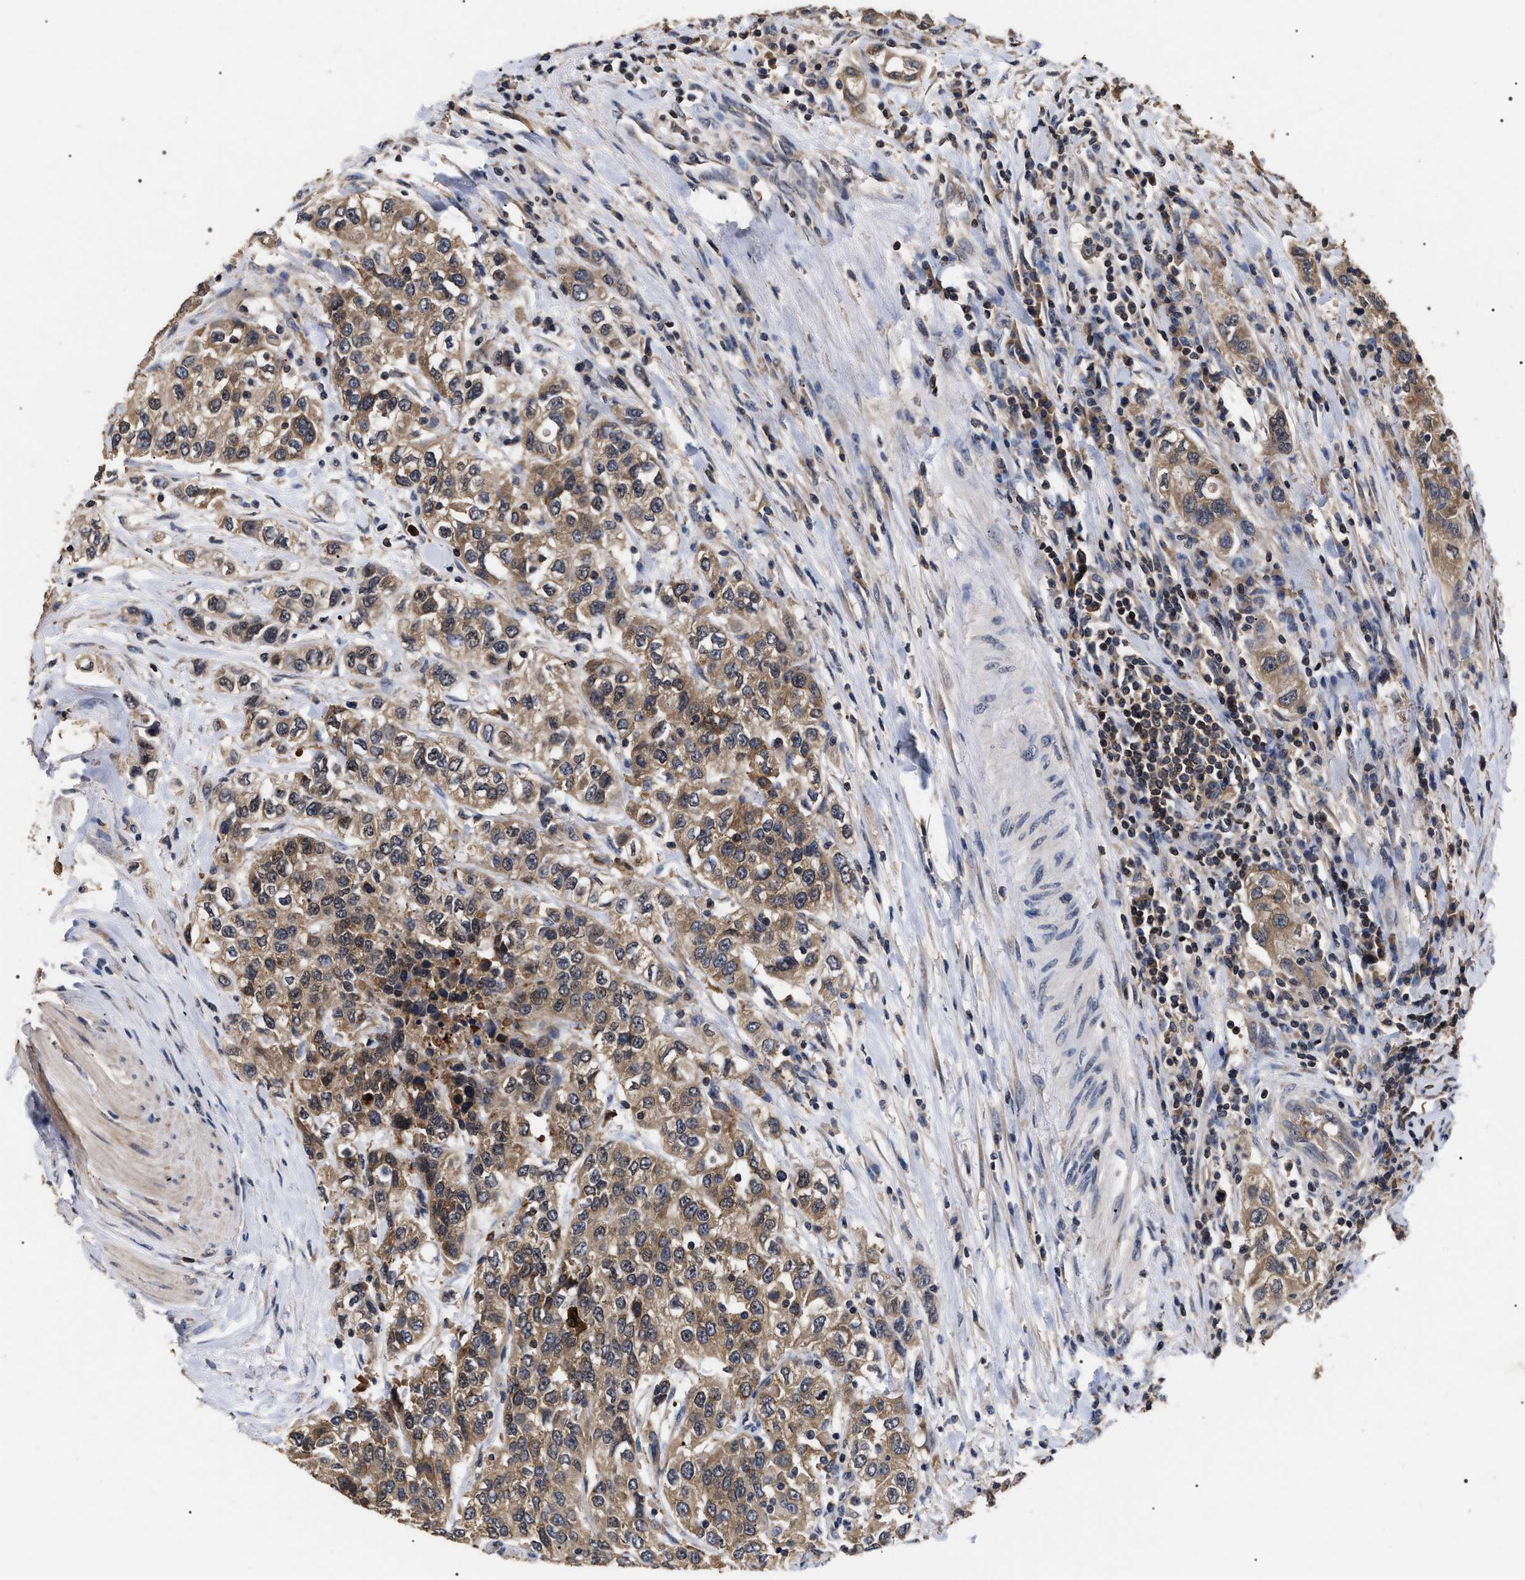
{"staining": {"intensity": "moderate", "quantity": ">75%", "location": "cytoplasmic/membranous"}, "tissue": "urothelial cancer", "cell_type": "Tumor cells", "image_type": "cancer", "snomed": [{"axis": "morphology", "description": "Urothelial carcinoma, High grade"}, {"axis": "topography", "description": "Urinary bladder"}], "caption": "An image of high-grade urothelial carcinoma stained for a protein reveals moderate cytoplasmic/membranous brown staining in tumor cells.", "gene": "UPF3A", "patient": {"sex": "female", "age": 80}}